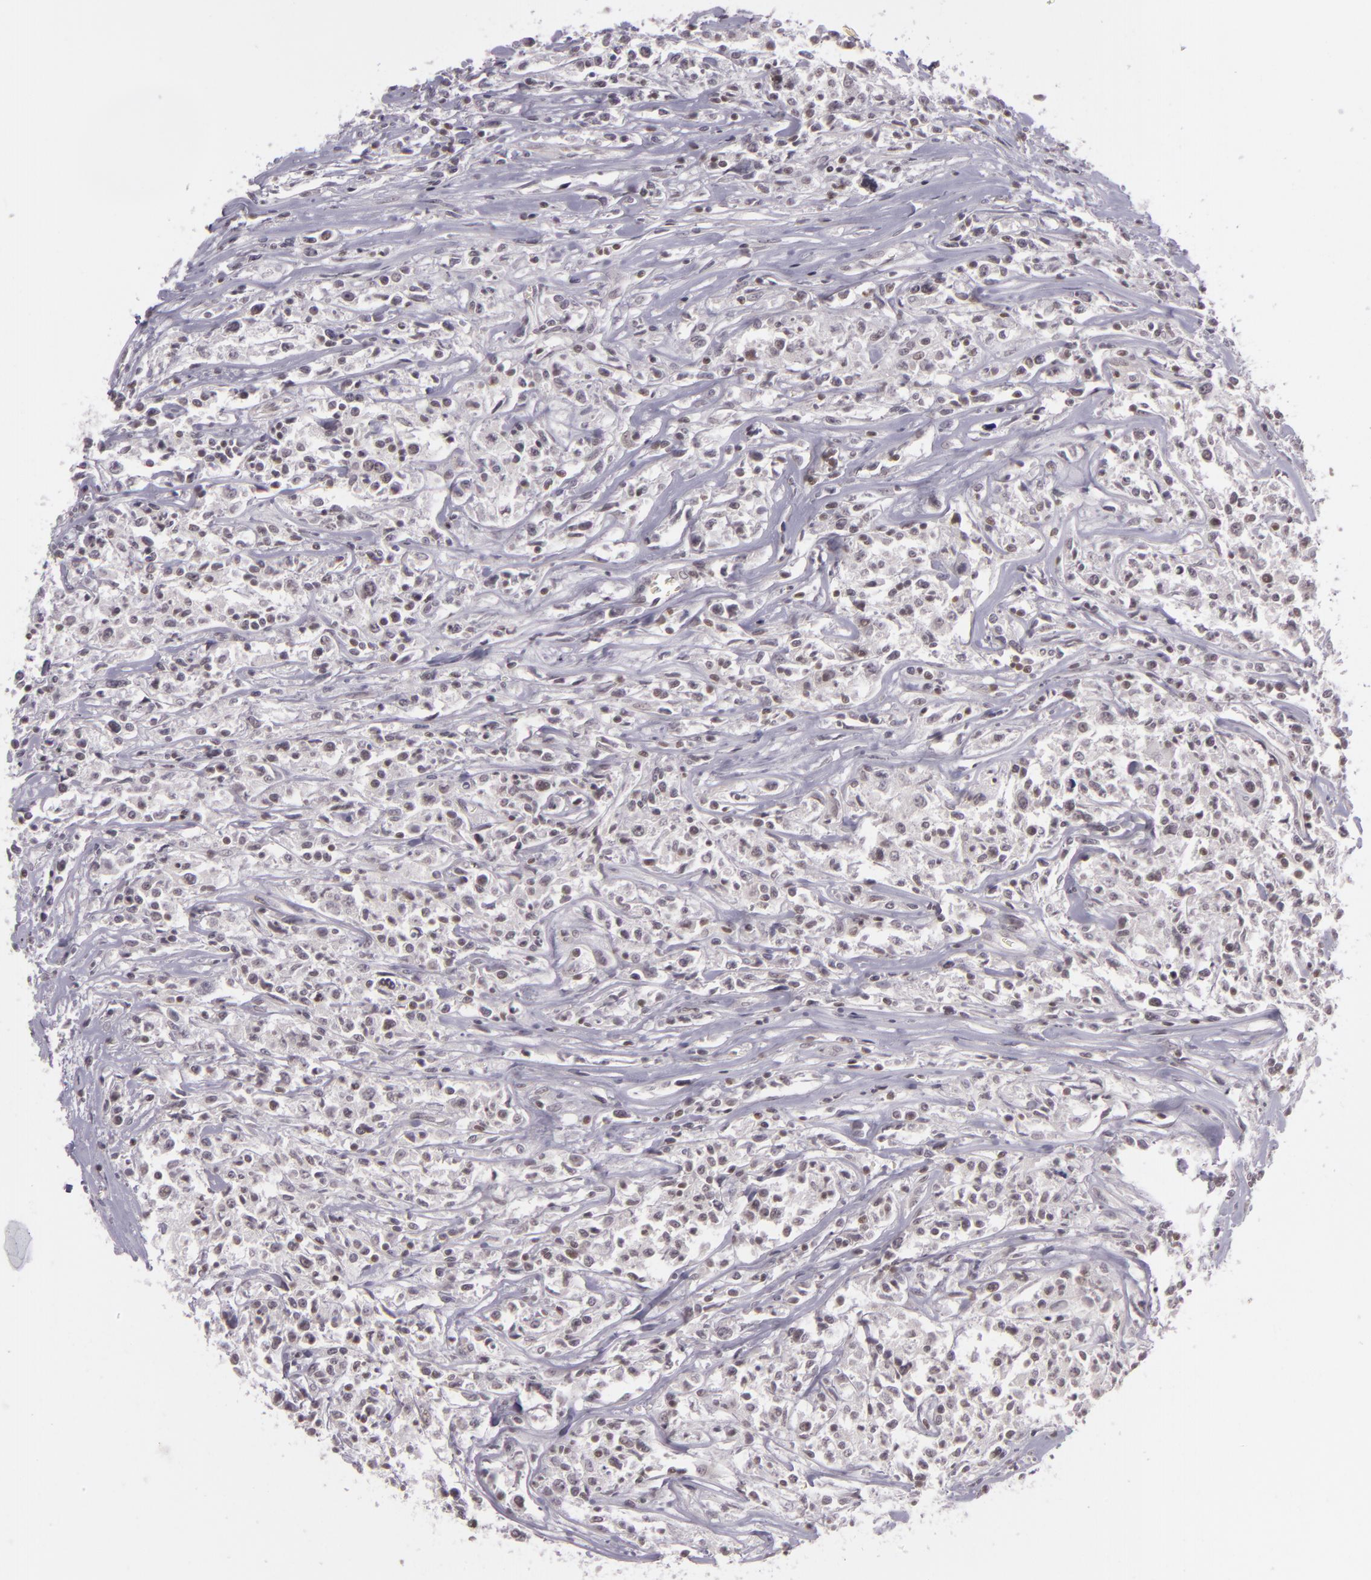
{"staining": {"intensity": "weak", "quantity": "<25%", "location": "nuclear"}, "tissue": "lymphoma", "cell_type": "Tumor cells", "image_type": "cancer", "snomed": [{"axis": "morphology", "description": "Malignant lymphoma, non-Hodgkin's type, Low grade"}, {"axis": "topography", "description": "Small intestine"}], "caption": "Immunohistochemistry (IHC) of low-grade malignant lymphoma, non-Hodgkin's type shows no positivity in tumor cells.", "gene": "ZFX", "patient": {"sex": "female", "age": 59}}